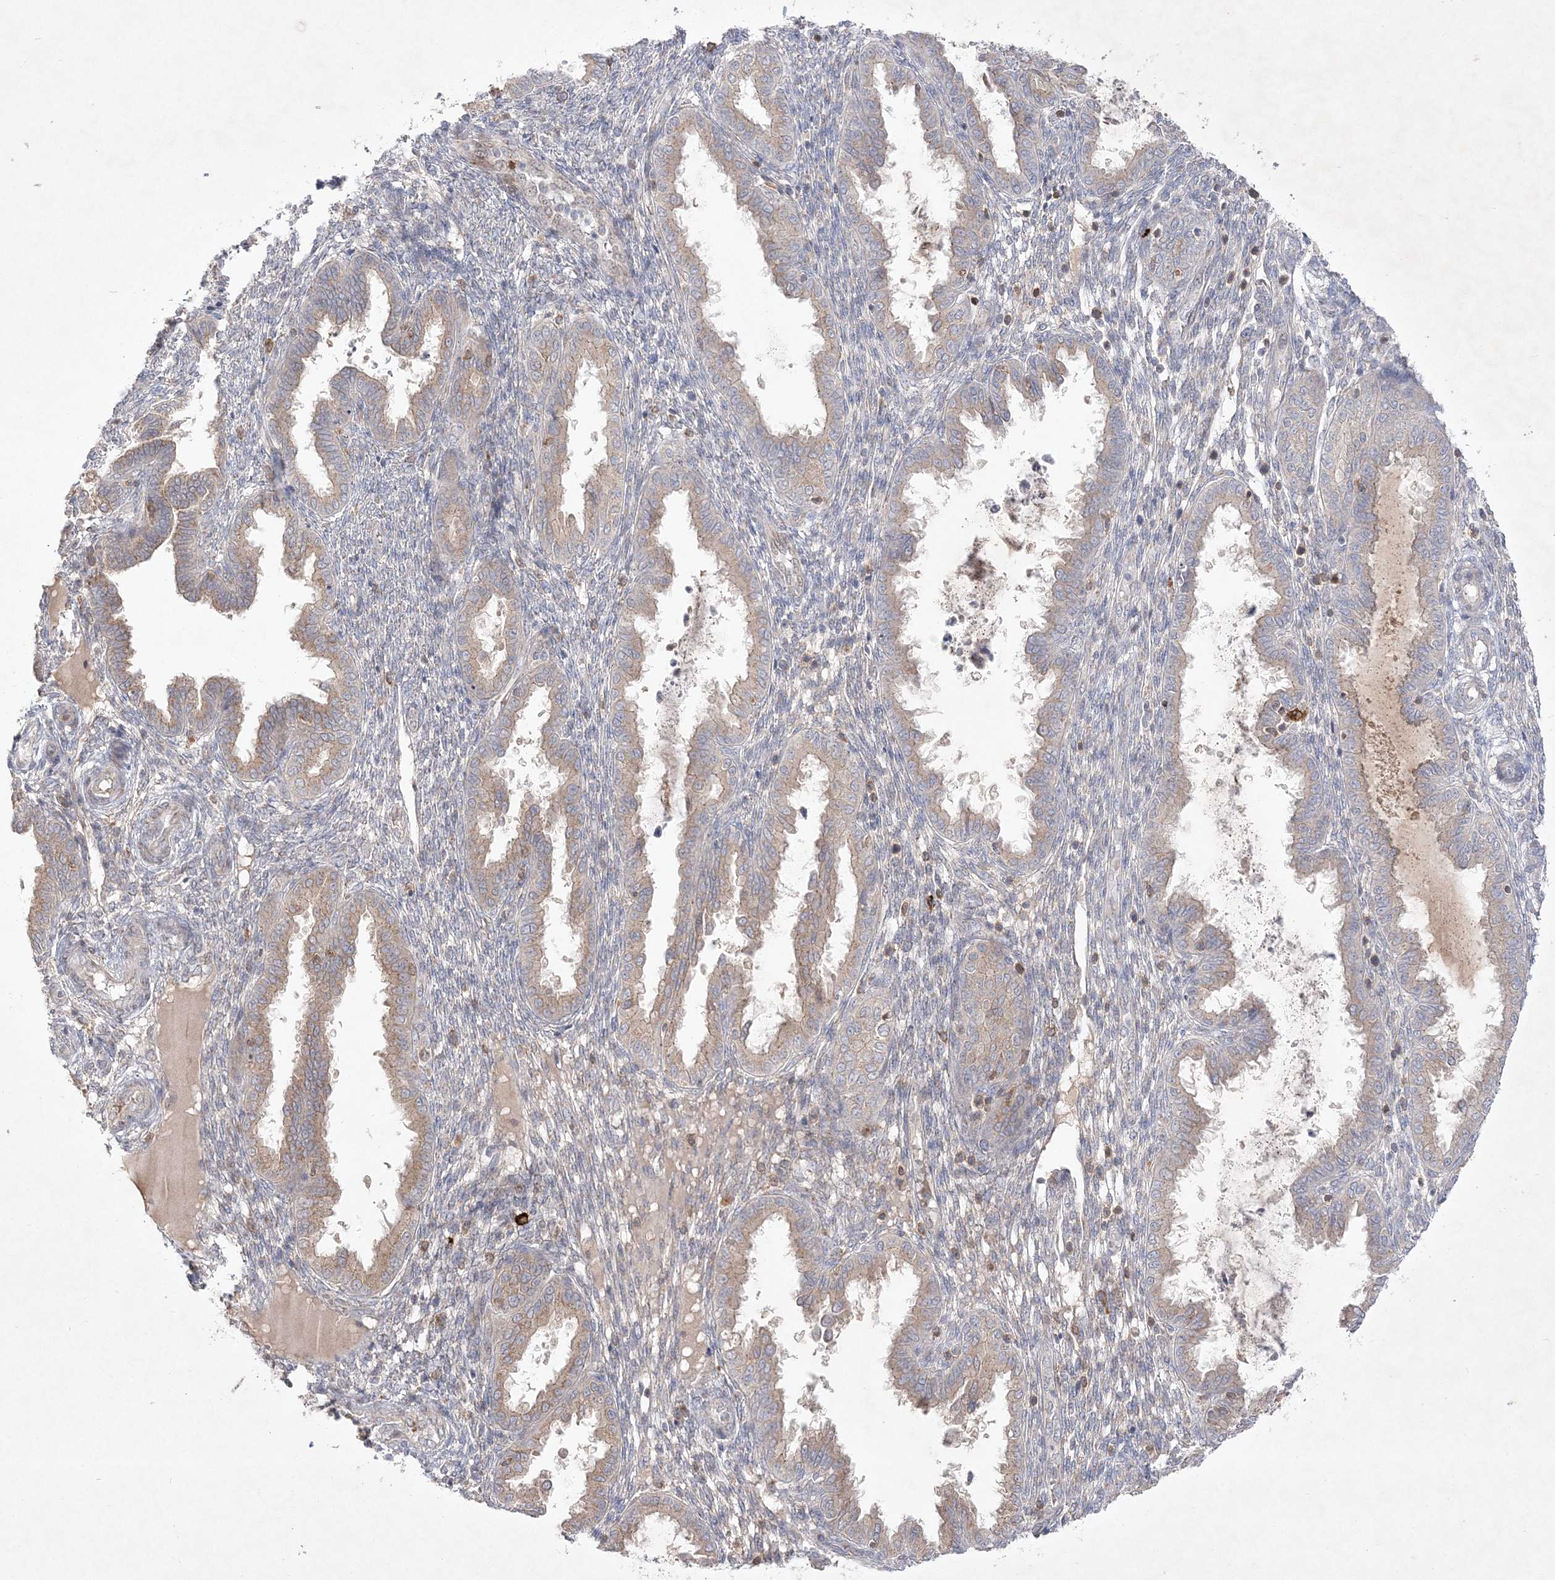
{"staining": {"intensity": "negative", "quantity": "none", "location": "none"}, "tissue": "endometrium", "cell_type": "Cells in endometrial stroma", "image_type": "normal", "snomed": [{"axis": "morphology", "description": "Normal tissue, NOS"}, {"axis": "topography", "description": "Endometrium"}], "caption": "The histopathology image shows no staining of cells in endometrial stroma in unremarkable endometrium. (Stains: DAB immunohistochemistry (IHC) with hematoxylin counter stain, Microscopy: brightfield microscopy at high magnification).", "gene": "CLNK", "patient": {"sex": "female", "age": 33}}